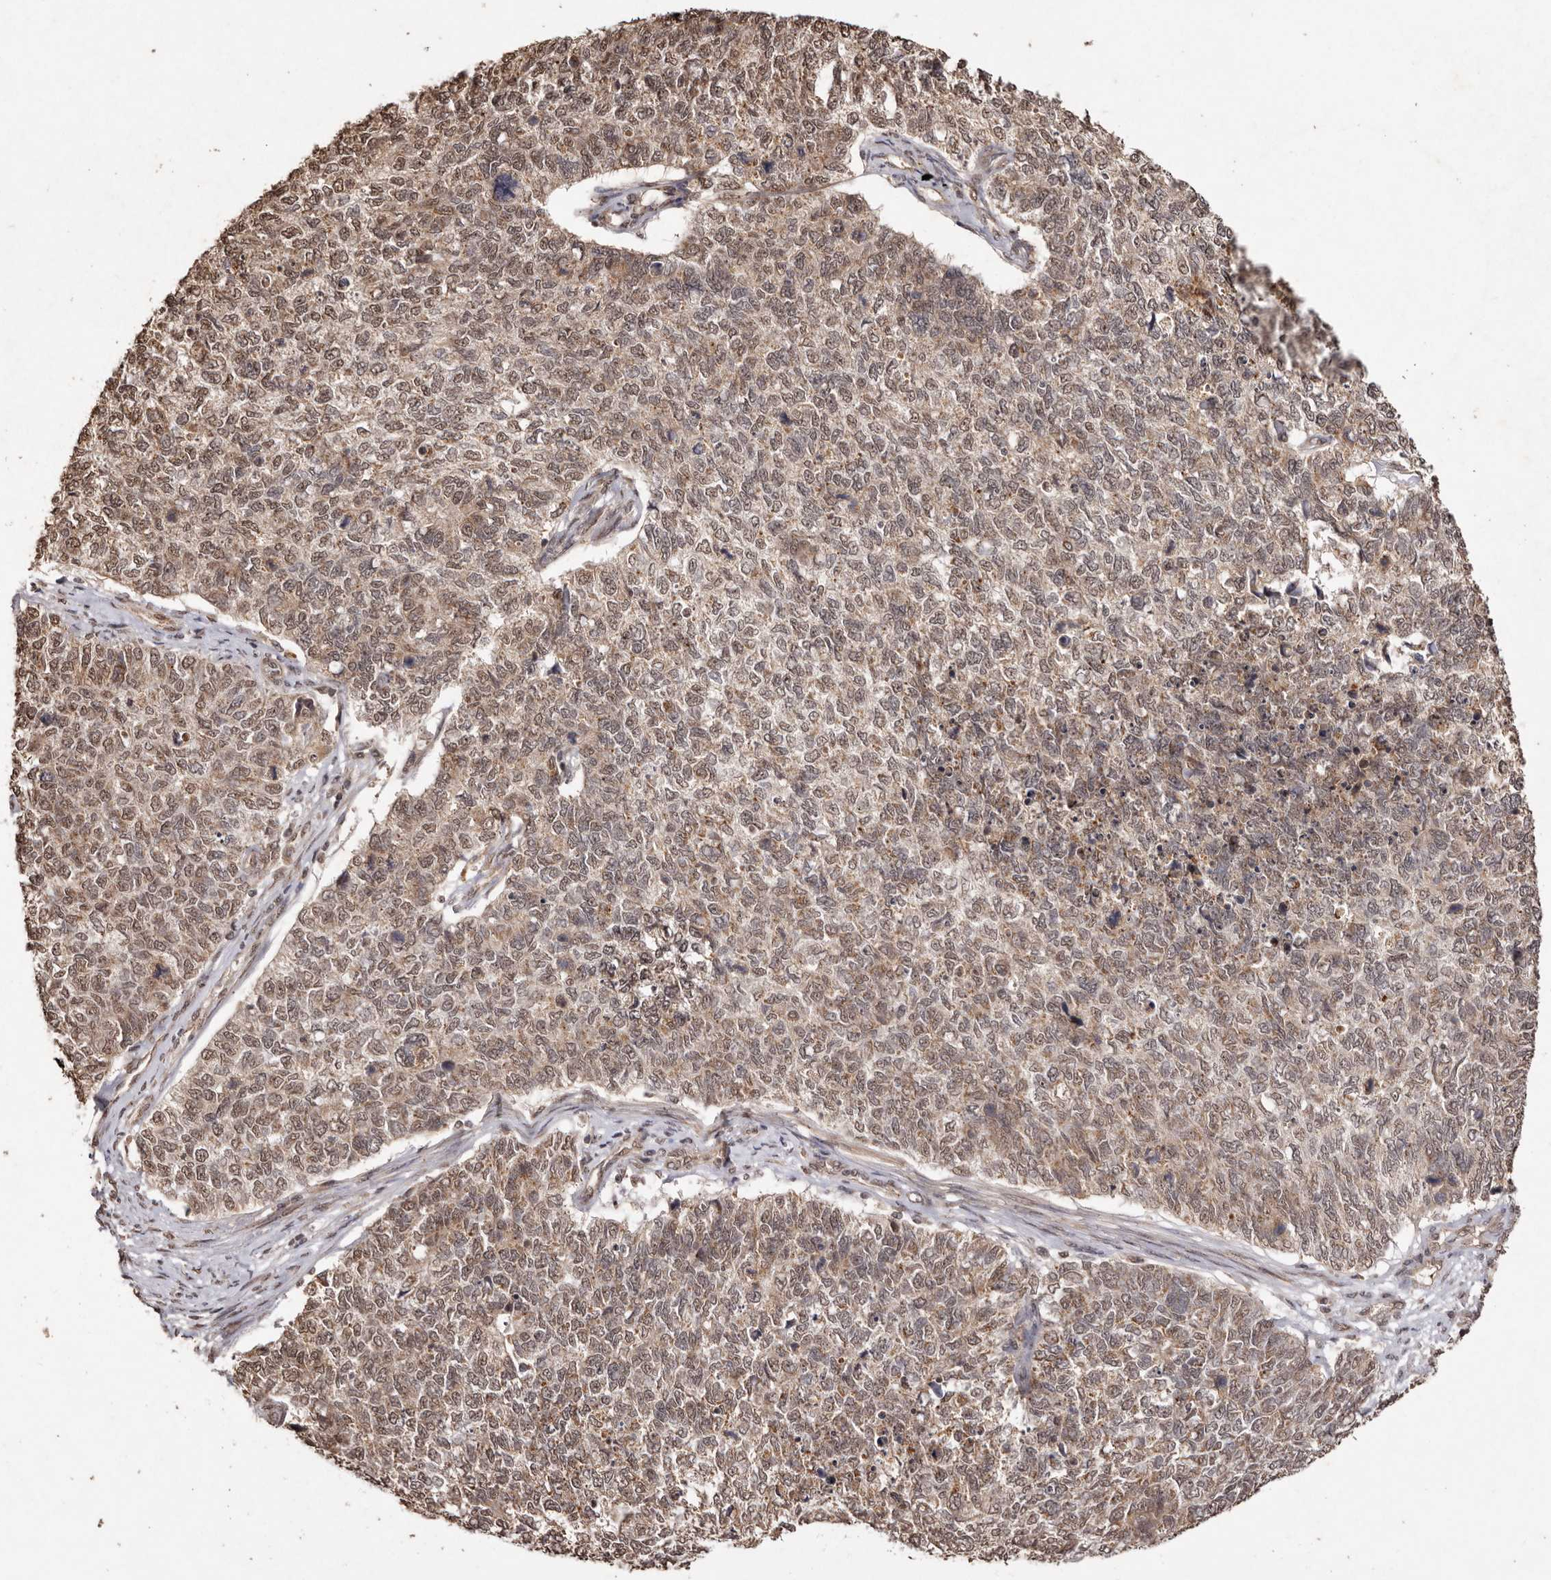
{"staining": {"intensity": "moderate", "quantity": ">75%", "location": "cytoplasmic/membranous,nuclear"}, "tissue": "cervical cancer", "cell_type": "Tumor cells", "image_type": "cancer", "snomed": [{"axis": "morphology", "description": "Squamous cell carcinoma, NOS"}, {"axis": "topography", "description": "Cervix"}], "caption": "This image displays immunohistochemistry (IHC) staining of human cervical cancer (squamous cell carcinoma), with medium moderate cytoplasmic/membranous and nuclear staining in approximately >75% of tumor cells.", "gene": "NOTCH1", "patient": {"sex": "female", "age": 63}}